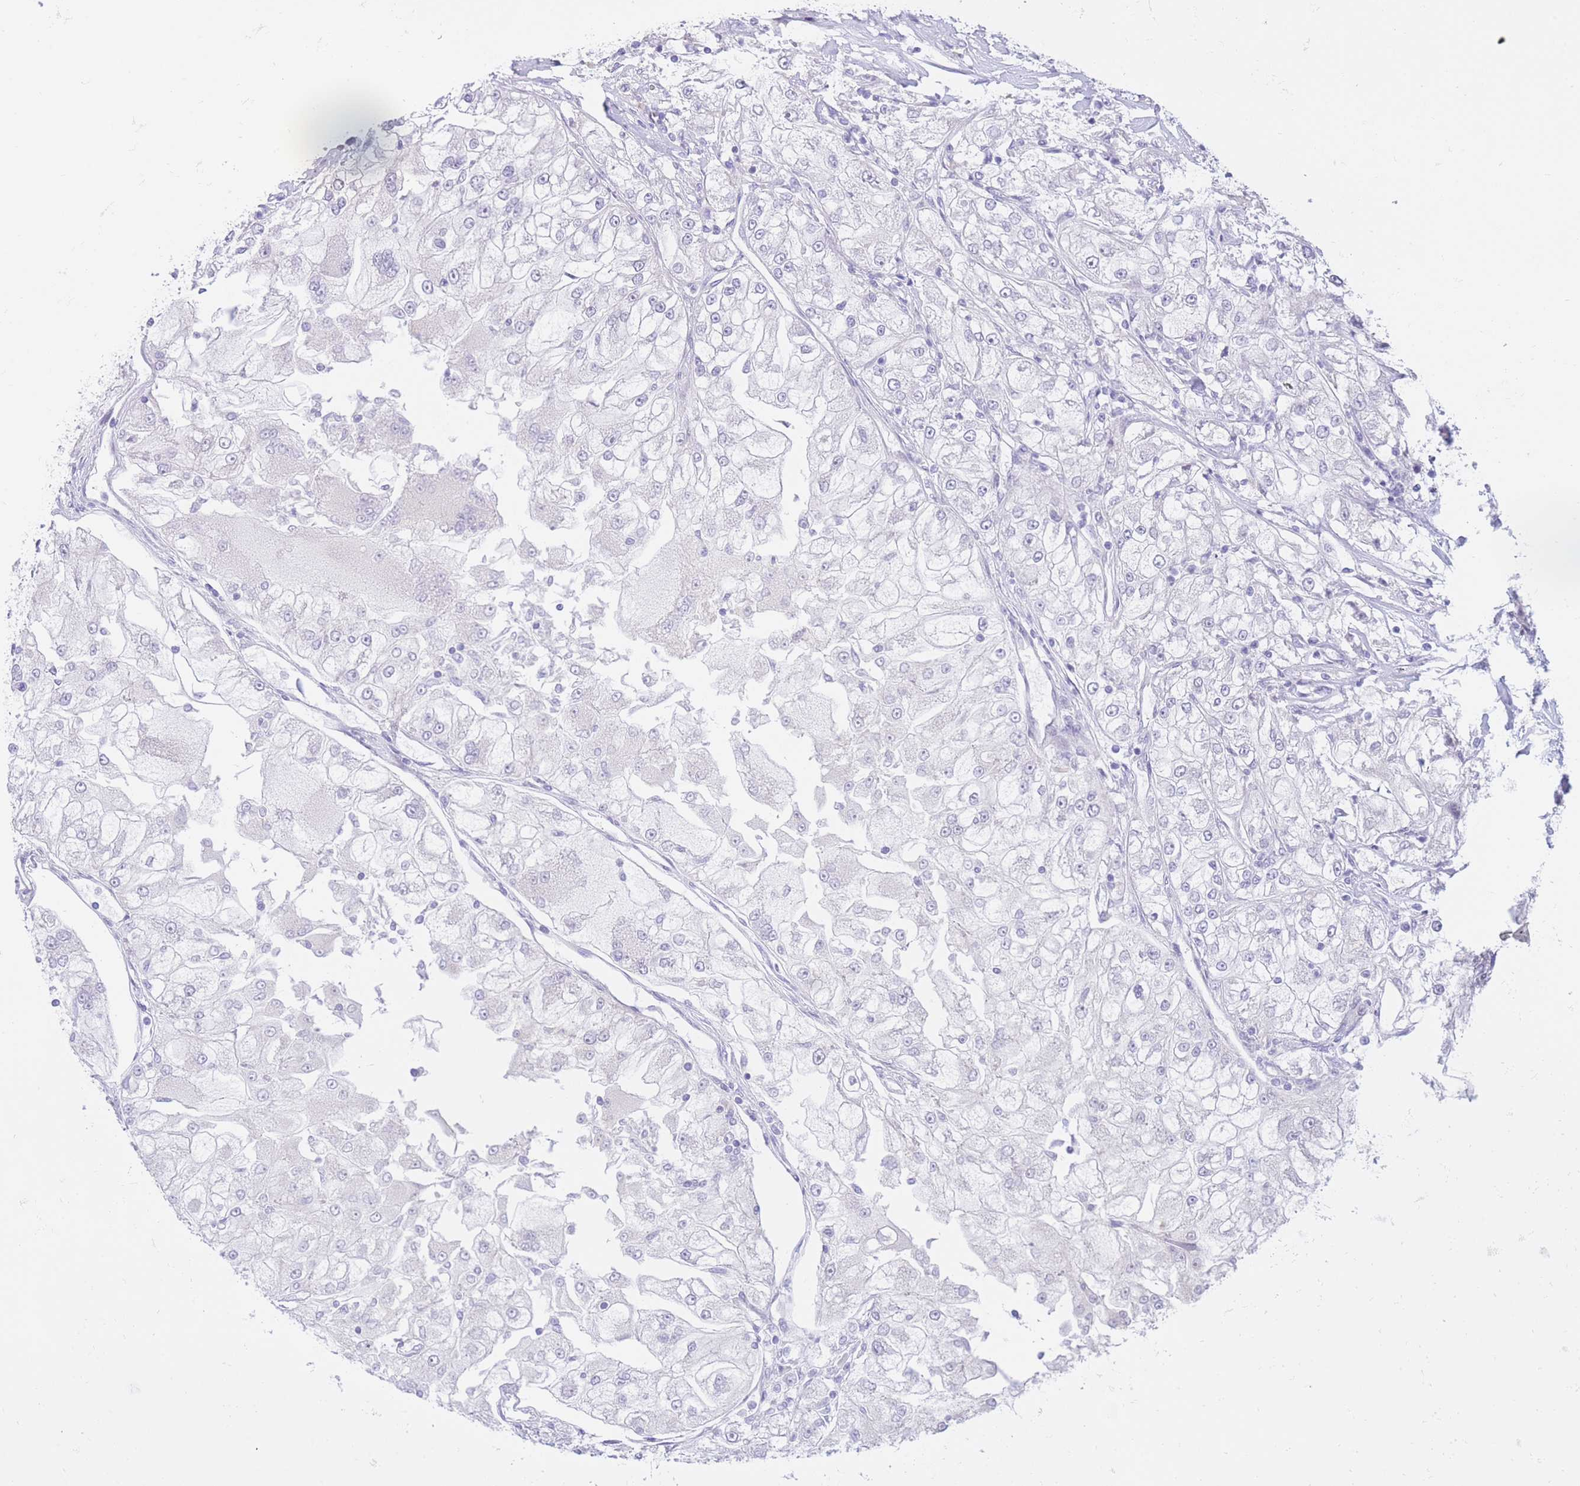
{"staining": {"intensity": "negative", "quantity": "none", "location": "none"}, "tissue": "renal cancer", "cell_type": "Tumor cells", "image_type": "cancer", "snomed": [{"axis": "morphology", "description": "Adenocarcinoma, NOS"}, {"axis": "topography", "description": "Kidney"}], "caption": "Human renal adenocarcinoma stained for a protein using IHC exhibits no expression in tumor cells.", "gene": "RPL39L", "patient": {"sex": "female", "age": 72}}